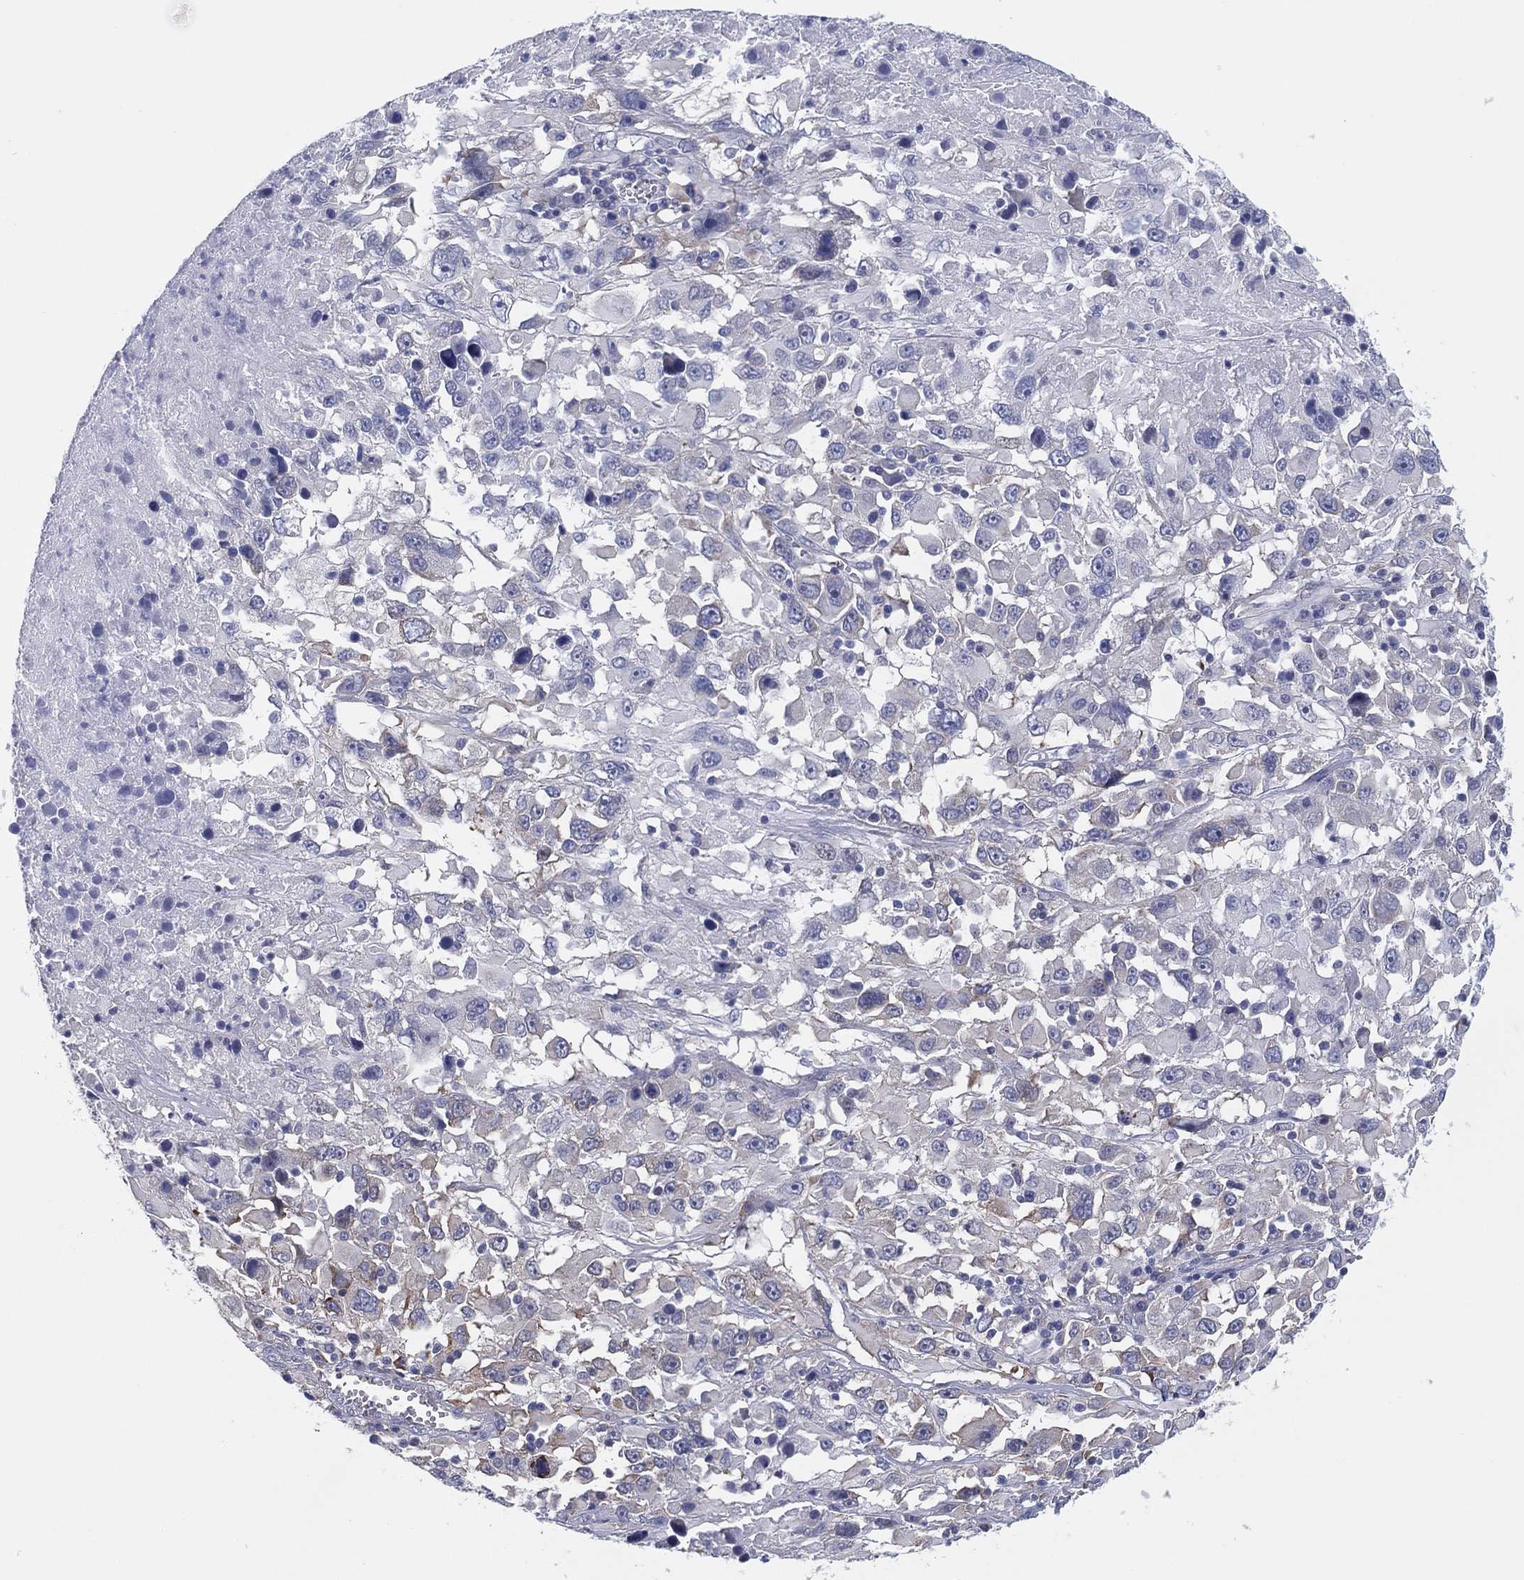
{"staining": {"intensity": "negative", "quantity": "none", "location": "none"}, "tissue": "melanoma", "cell_type": "Tumor cells", "image_type": "cancer", "snomed": [{"axis": "morphology", "description": "Malignant melanoma, Metastatic site"}, {"axis": "topography", "description": "Soft tissue"}], "caption": "Histopathology image shows no significant protein staining in tumor cells of melanoma.", "gene": "HEATR4", "patient": {"sex": "male", "age": 50}}